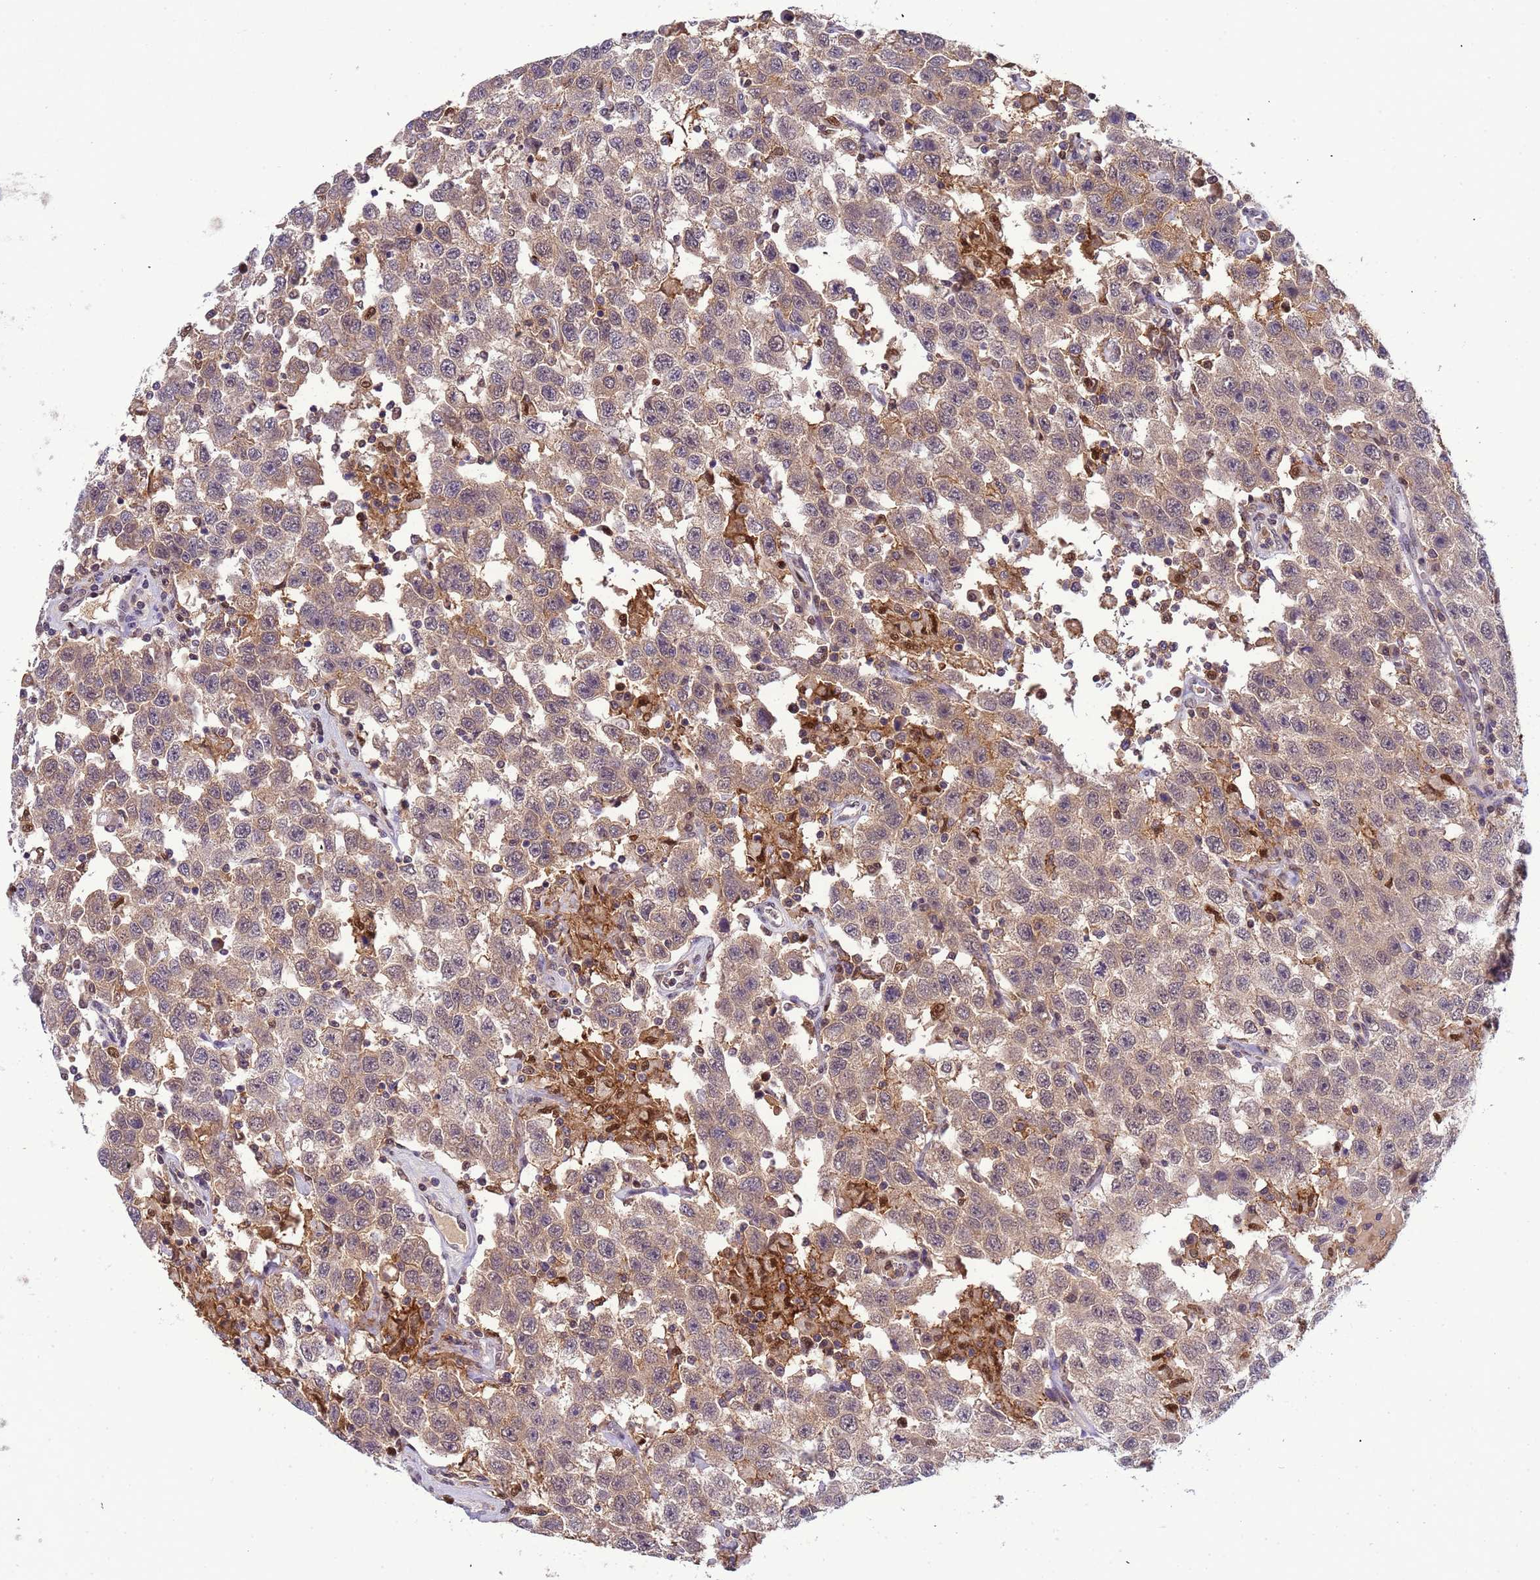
{"staining": {"intensity": "moderate", "quantity": ">75%", "location": "cytoplasmic/membranous"}, "tissue": "testis cancer", "cell_type": "Tumor cells", "image_type": "cancer", "snomed": [{"axis": "morphology", "description": "Seminoma, NOS"}, {"axis": "topography", "description": "Testis"}], "caption": "Immunohistochemistry micrograph of neoplastic tissue: human seminoma (testis) stained using immunohistochemistry exhibits medium levels of moderate protein expression localized specifically in the cytoplasmic/membranous of tumor cells, appearing as a cytoplasmic/membranous brown color.", "gene": "CD53", "patient": {"sex": "male", "age": 41}}